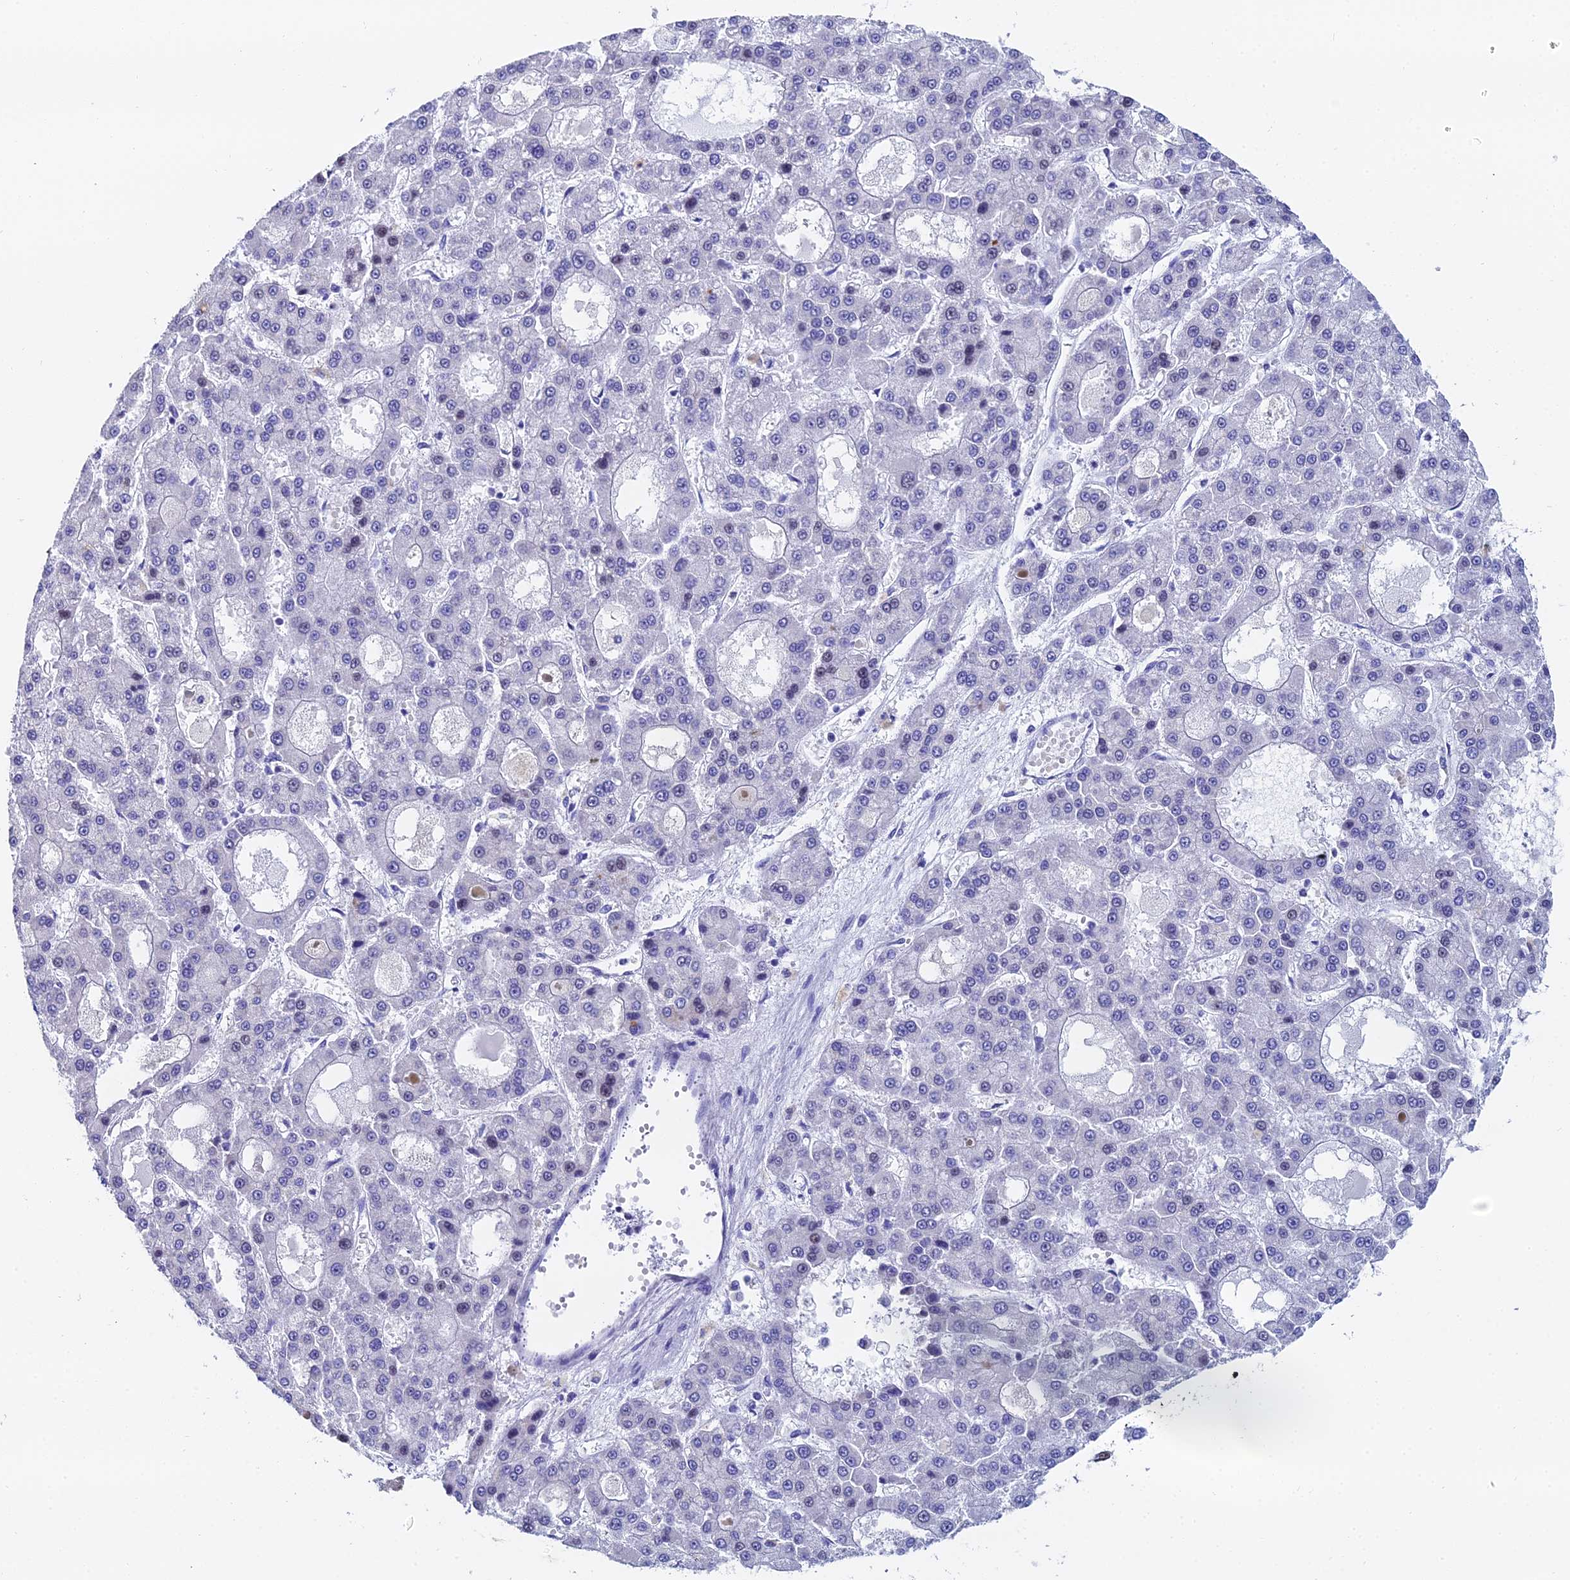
{"staining": {"intensity": "negative", "quantity": "none", "location": "none"}, "tissue": "liver cancer", "cell_type": "Tumor cells", "image_type": "cancer", "snomed": [{"axis": "morphology", "description": "Carcinoma, Hepatocellular, NOS"}, {"axis": "topography", "description": "Liver"}], "caption": "Immunohistochemical staining of liver cancer (hepatocellular carcinoma) exhibits no significant staining in tumor cells.", "gene": "OCM", "patient": {"sex": "male", "age": 70}}